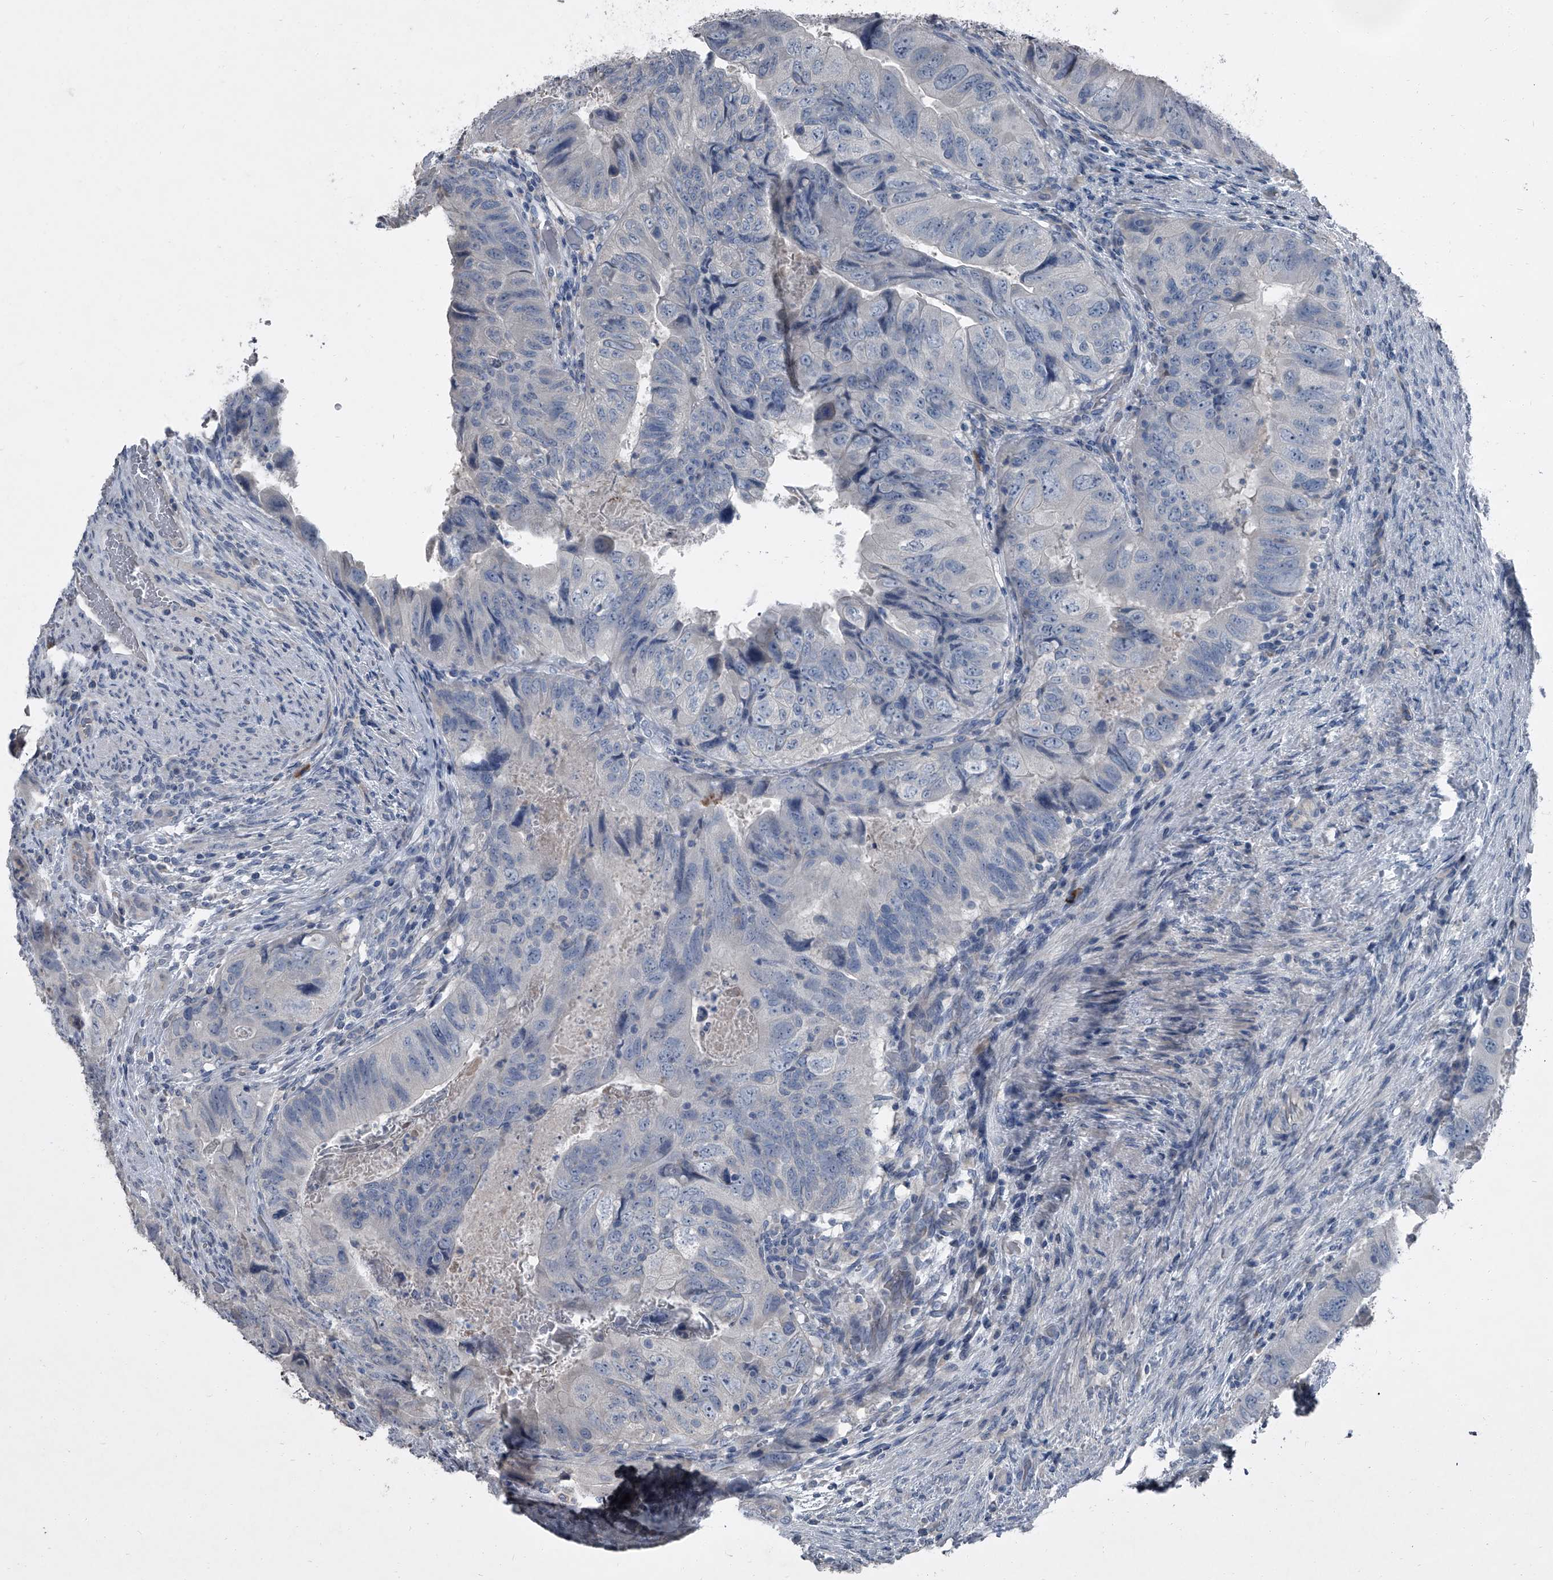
{"staining": {"intensity": "negative", "quantity": "none", "location": "none"}, "tissue": "colorectal cancer", "cell_type": "Tumor cells", "image_type": "cancer", "snomed": [{"axis": "morphology", "description": "Adenocarcinoma, NOS"}, {"axis": "topography", "description": "Rectum"}], "caption": "There is no significant positivity in tumor cells of colorectal cancer. (DAB (3,3'-diaminobenzidine) immunohistochemistry (IHC) with hematoxylin counter stain).", "gene": "HEPHL1", "patient": {"sex": "male", "age": 63}}